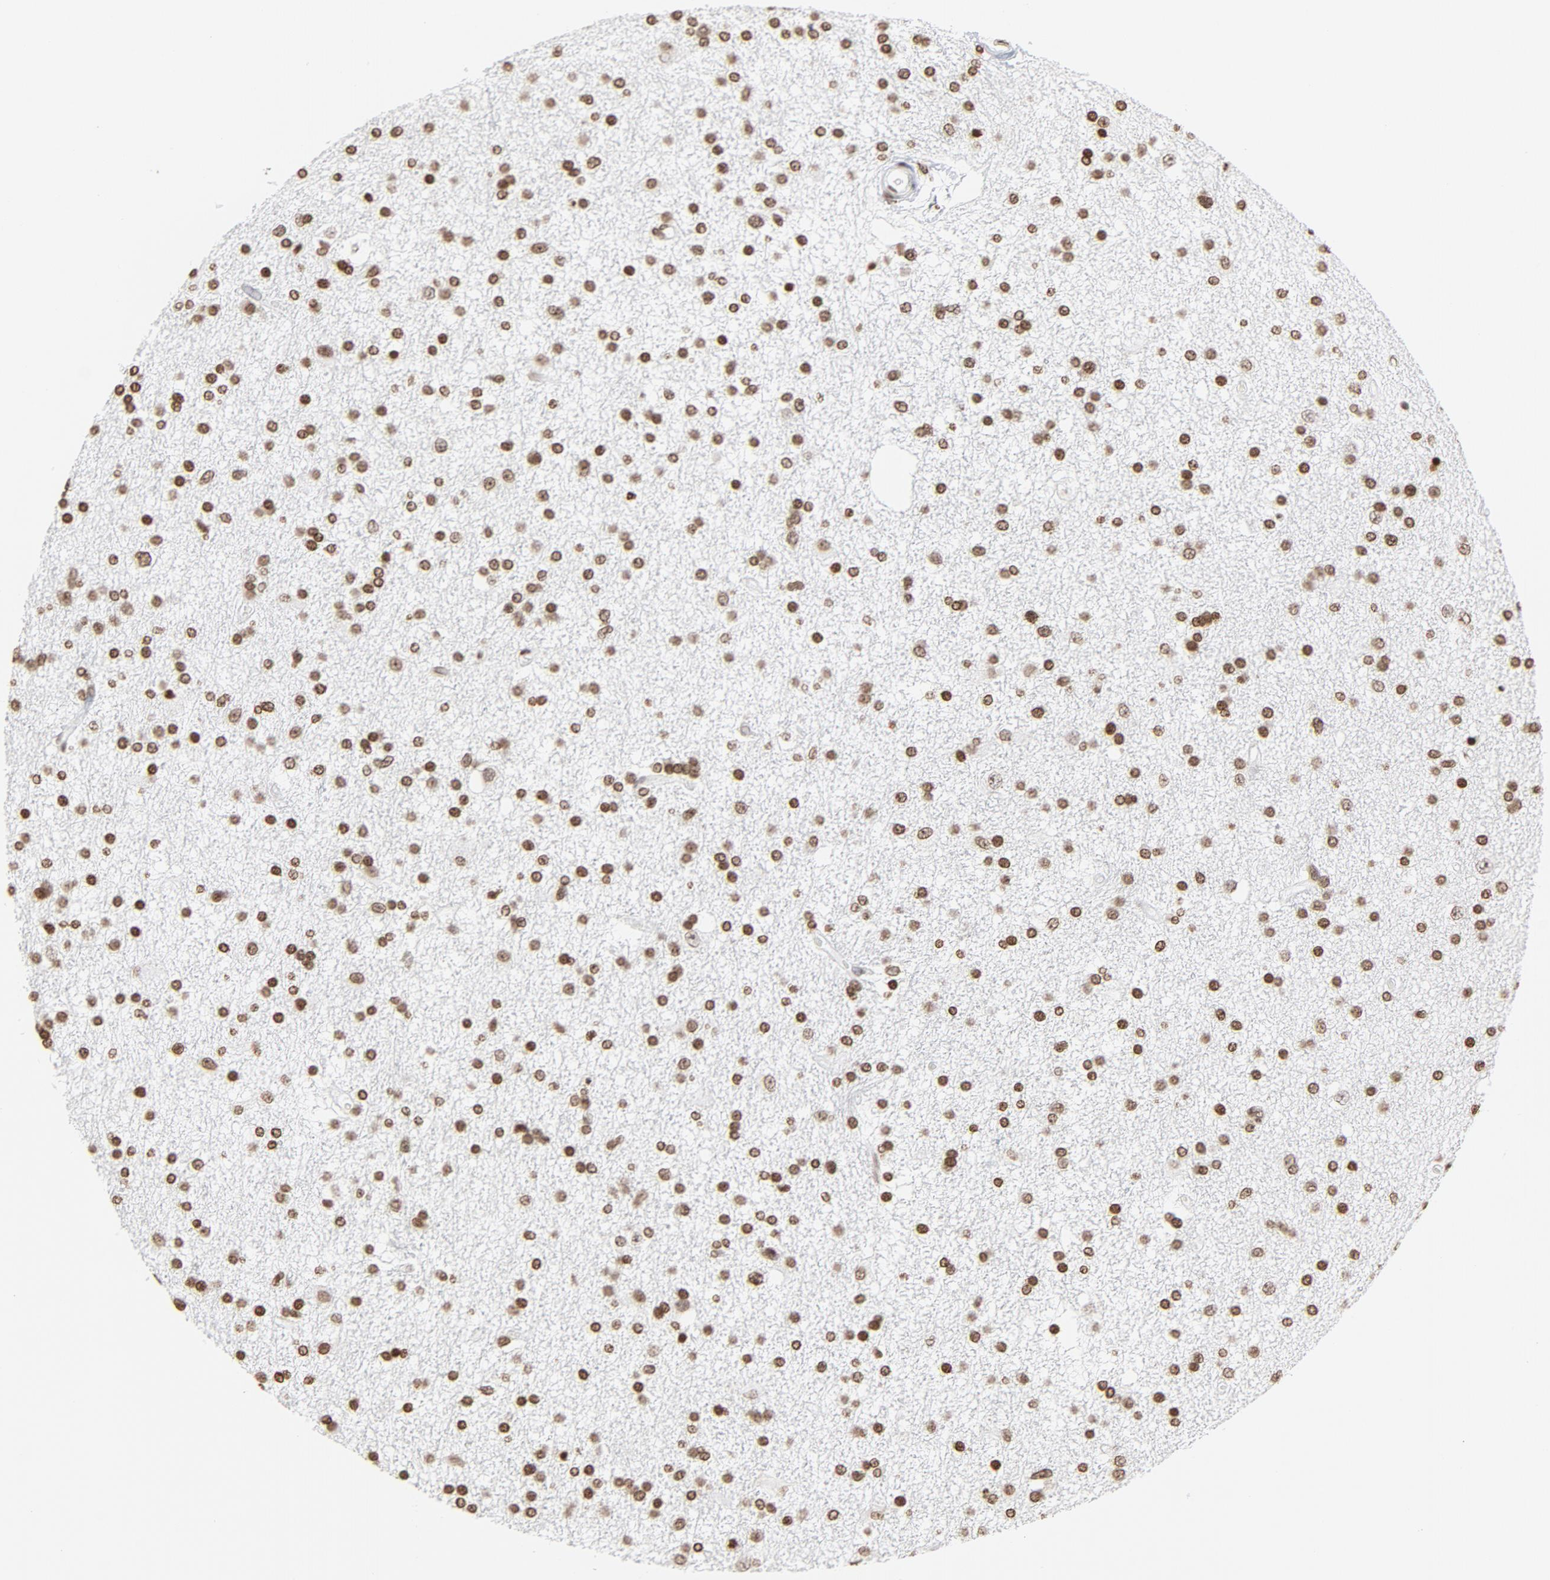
{"staining": {"intensity": "moderate", "quantity": ">75%", "location": "nuclear"}, "tissue": "glioma", "cell_type": "Tumor cells", "image_type": "cancer", "snomed": [{"axis": "morphology", "description": "Glioma, malignant, High grade"}, {"axis": "topography", "description": "Brain"}], "caption": "Malignant high-grade glioma stained with DAB immunohistochemistry (IHC) displays medium levels of moderate nuclear positivity in about >75% of tumor cells. The staining was performed using DAB (3,3'-diaminobenzidine) to visualize the protein expression in brown, while the nuclei were stained in blue with hematoxylin (Magnification: 20x).", "gene": "H2AC12", "patient": {"sex": "male", "age": 33}}